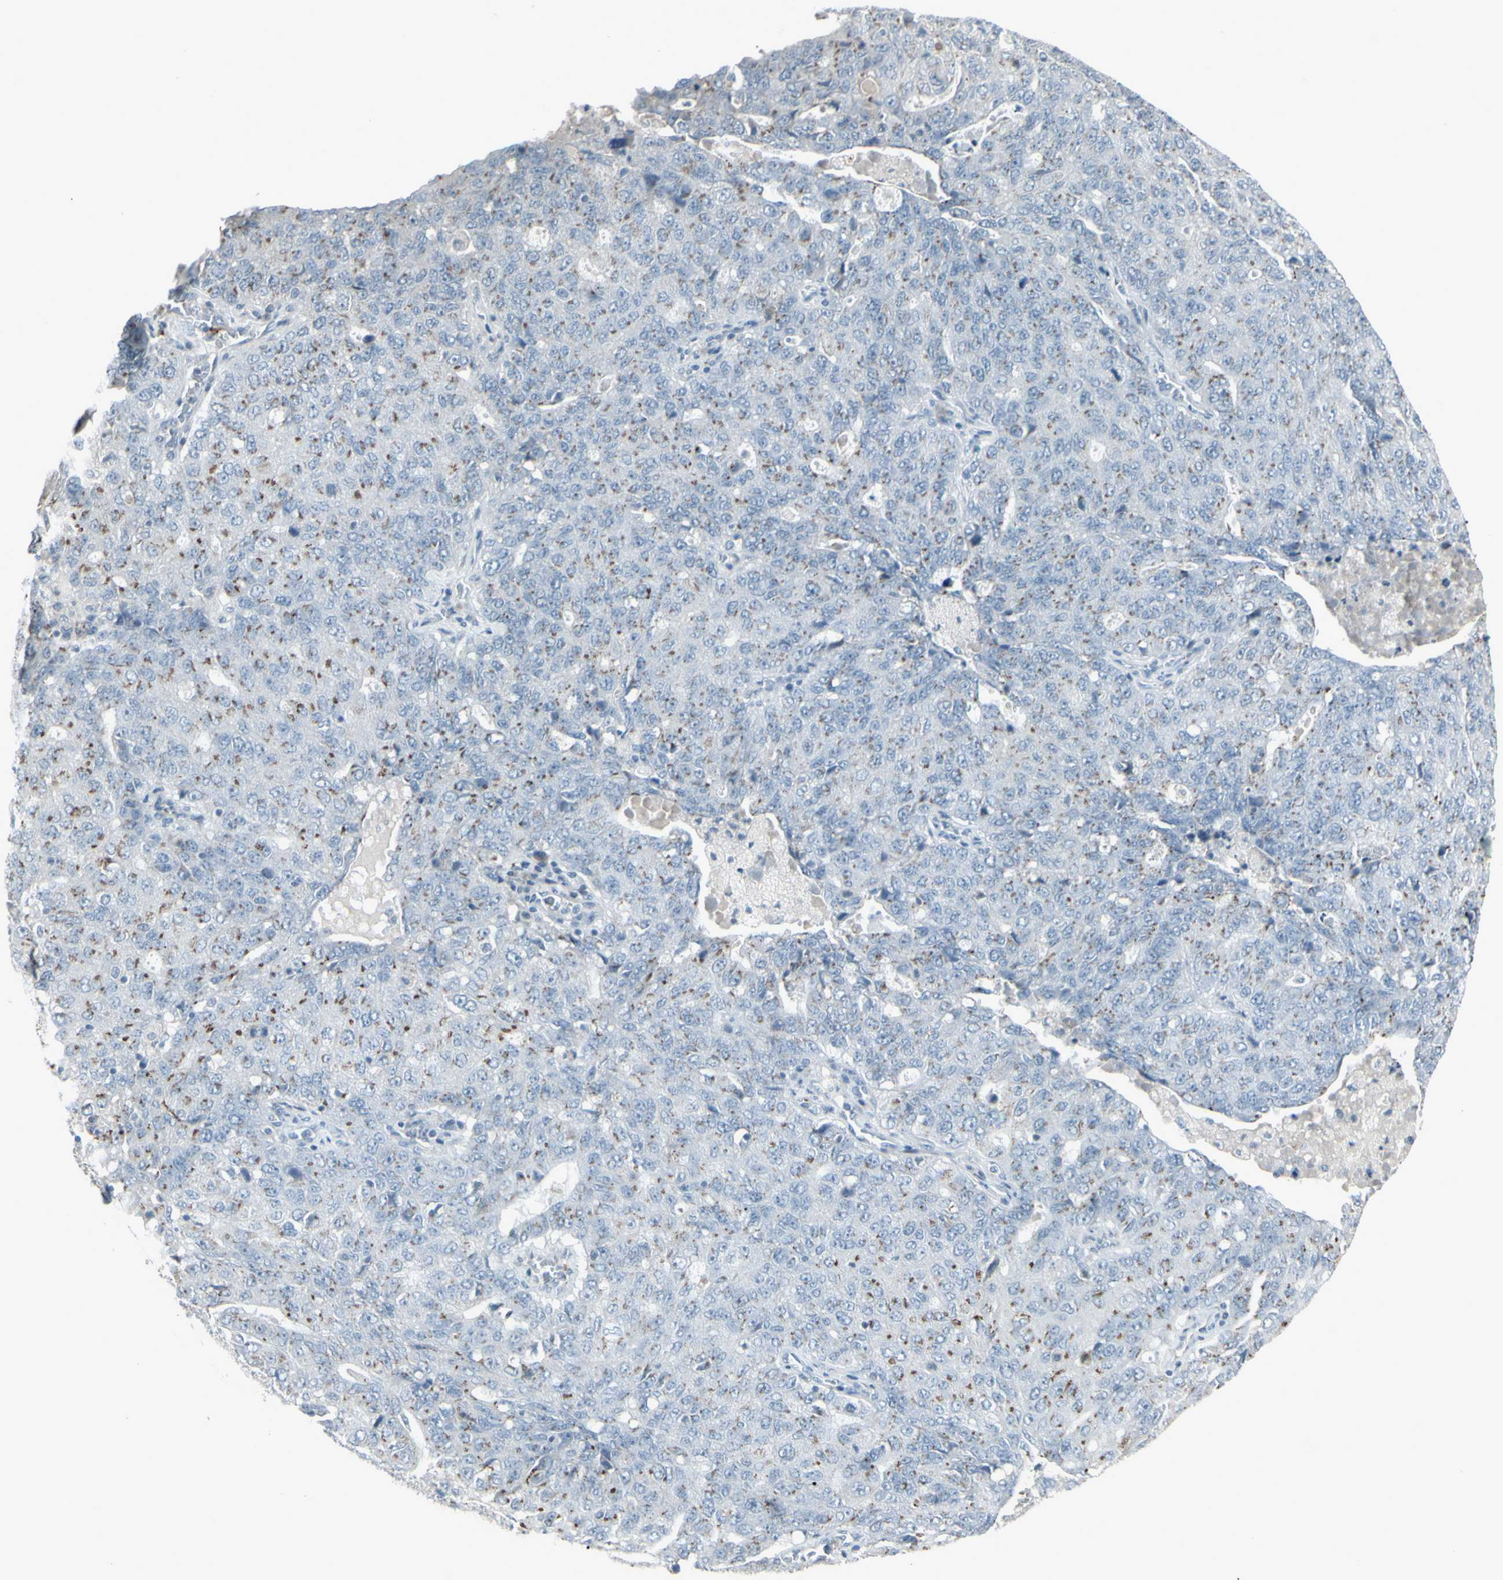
{"staining": {"intensity": "moderate", "quantity": "25%-75%", "location": "cytoplasmic/membranous"}, "tissue": "ovarian cancer", "cell_type": "Tumor cells", "image_type": "cancer", "snomed": [{"axis": "morphology", "description": "Carcinoma, endometroid"}, {"axis": "topography", "description": "Ovary"}], "caption": "Ovarian cancer stained with a brown dye displays moderate cytoplasmic/membranous positive staining in approximately 25%-75% of tumor cells.", "gene": "CD79B", "patient": {"sex": "female", "age": 62}}